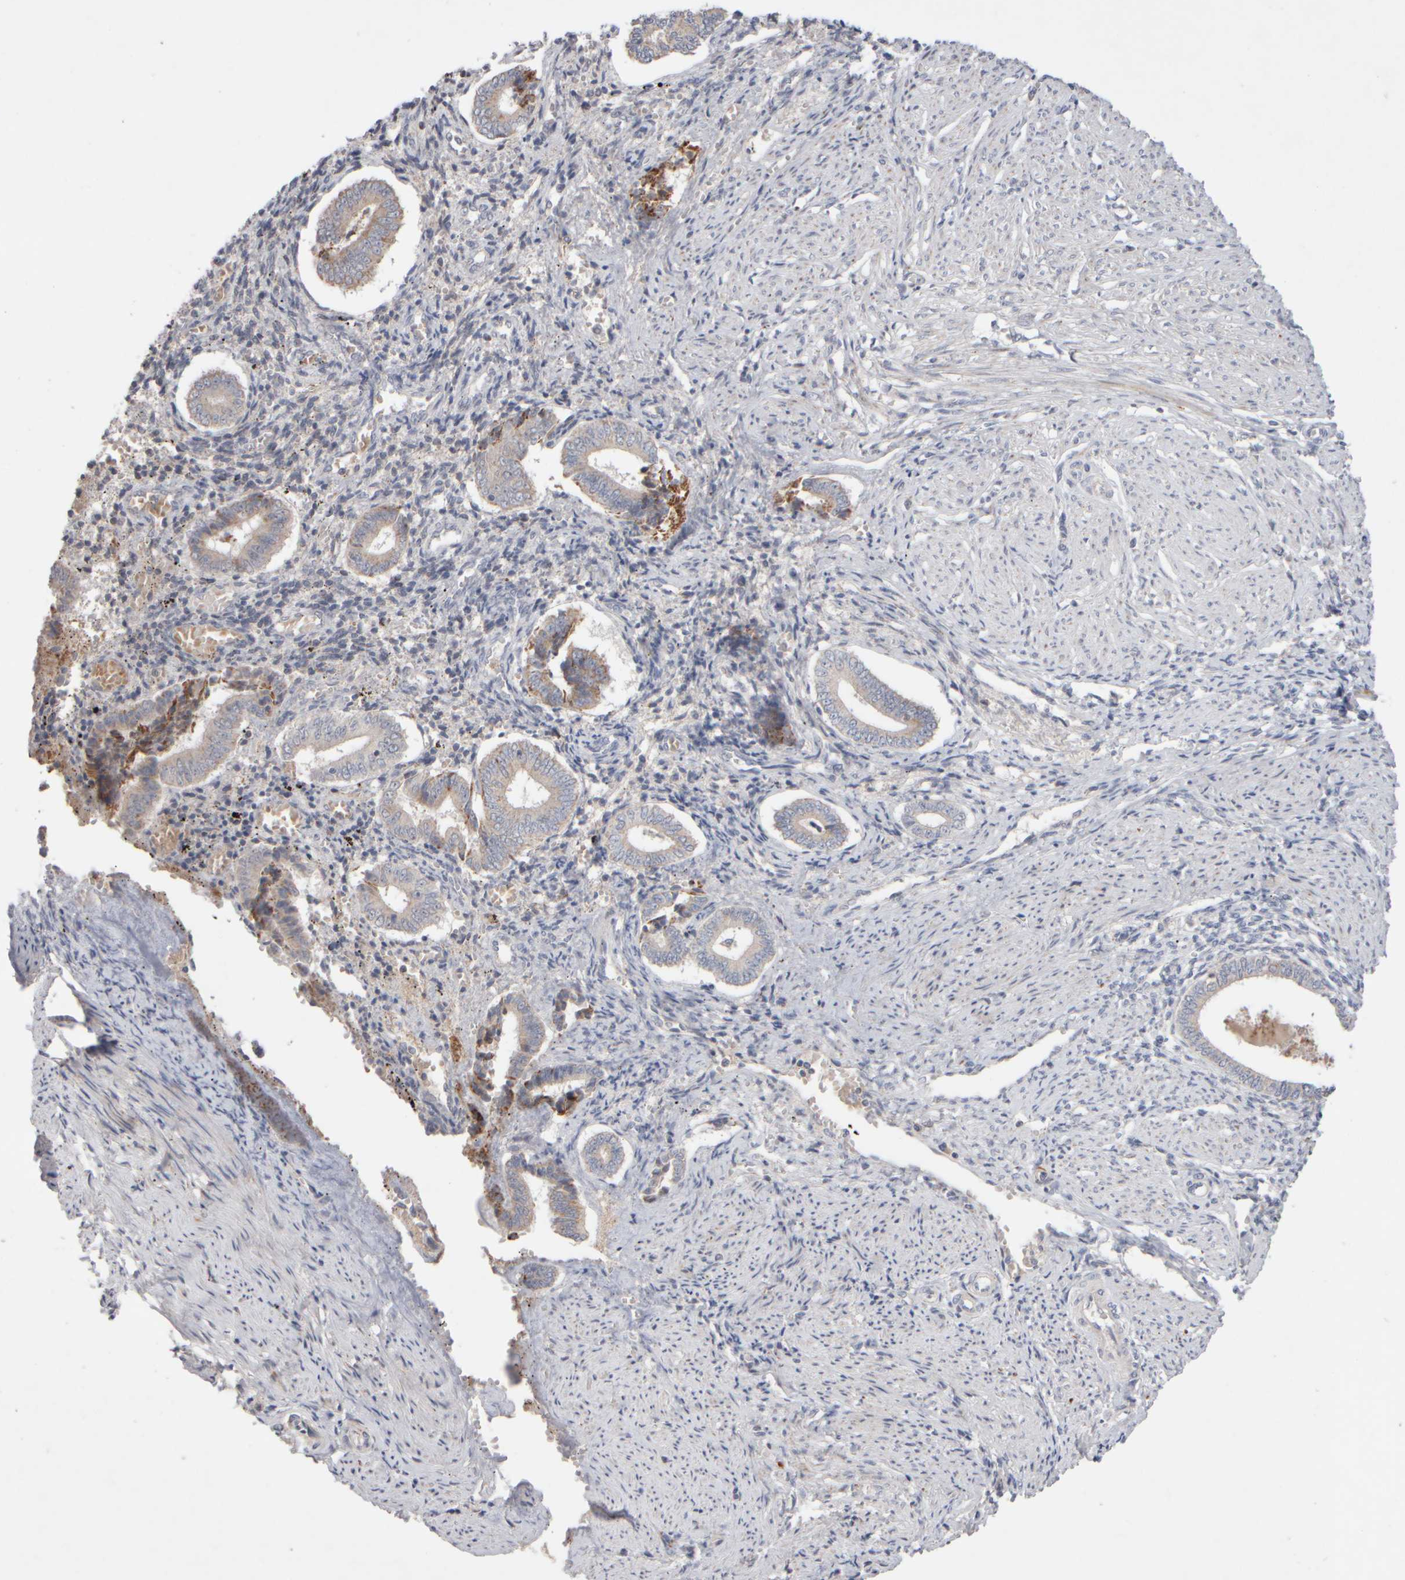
{"staining": {"intensity": "negative", "quantity": "none", "location": "none"}, "tissue": "endometrium", "cell_type": "Cells in endometrial stroma", "image_type": "normal", "snomed": [{"axis": "morphology", "description": "Normal tissue, NOS"}, {"axis": "topography", "description": "Endometrium"}], "caption": "Image shows no protein expression in cells in endometrial stroma of unremarkable endometrium.", "gene": "CHADL", "patient": {"sex": "female", "age": 42}}